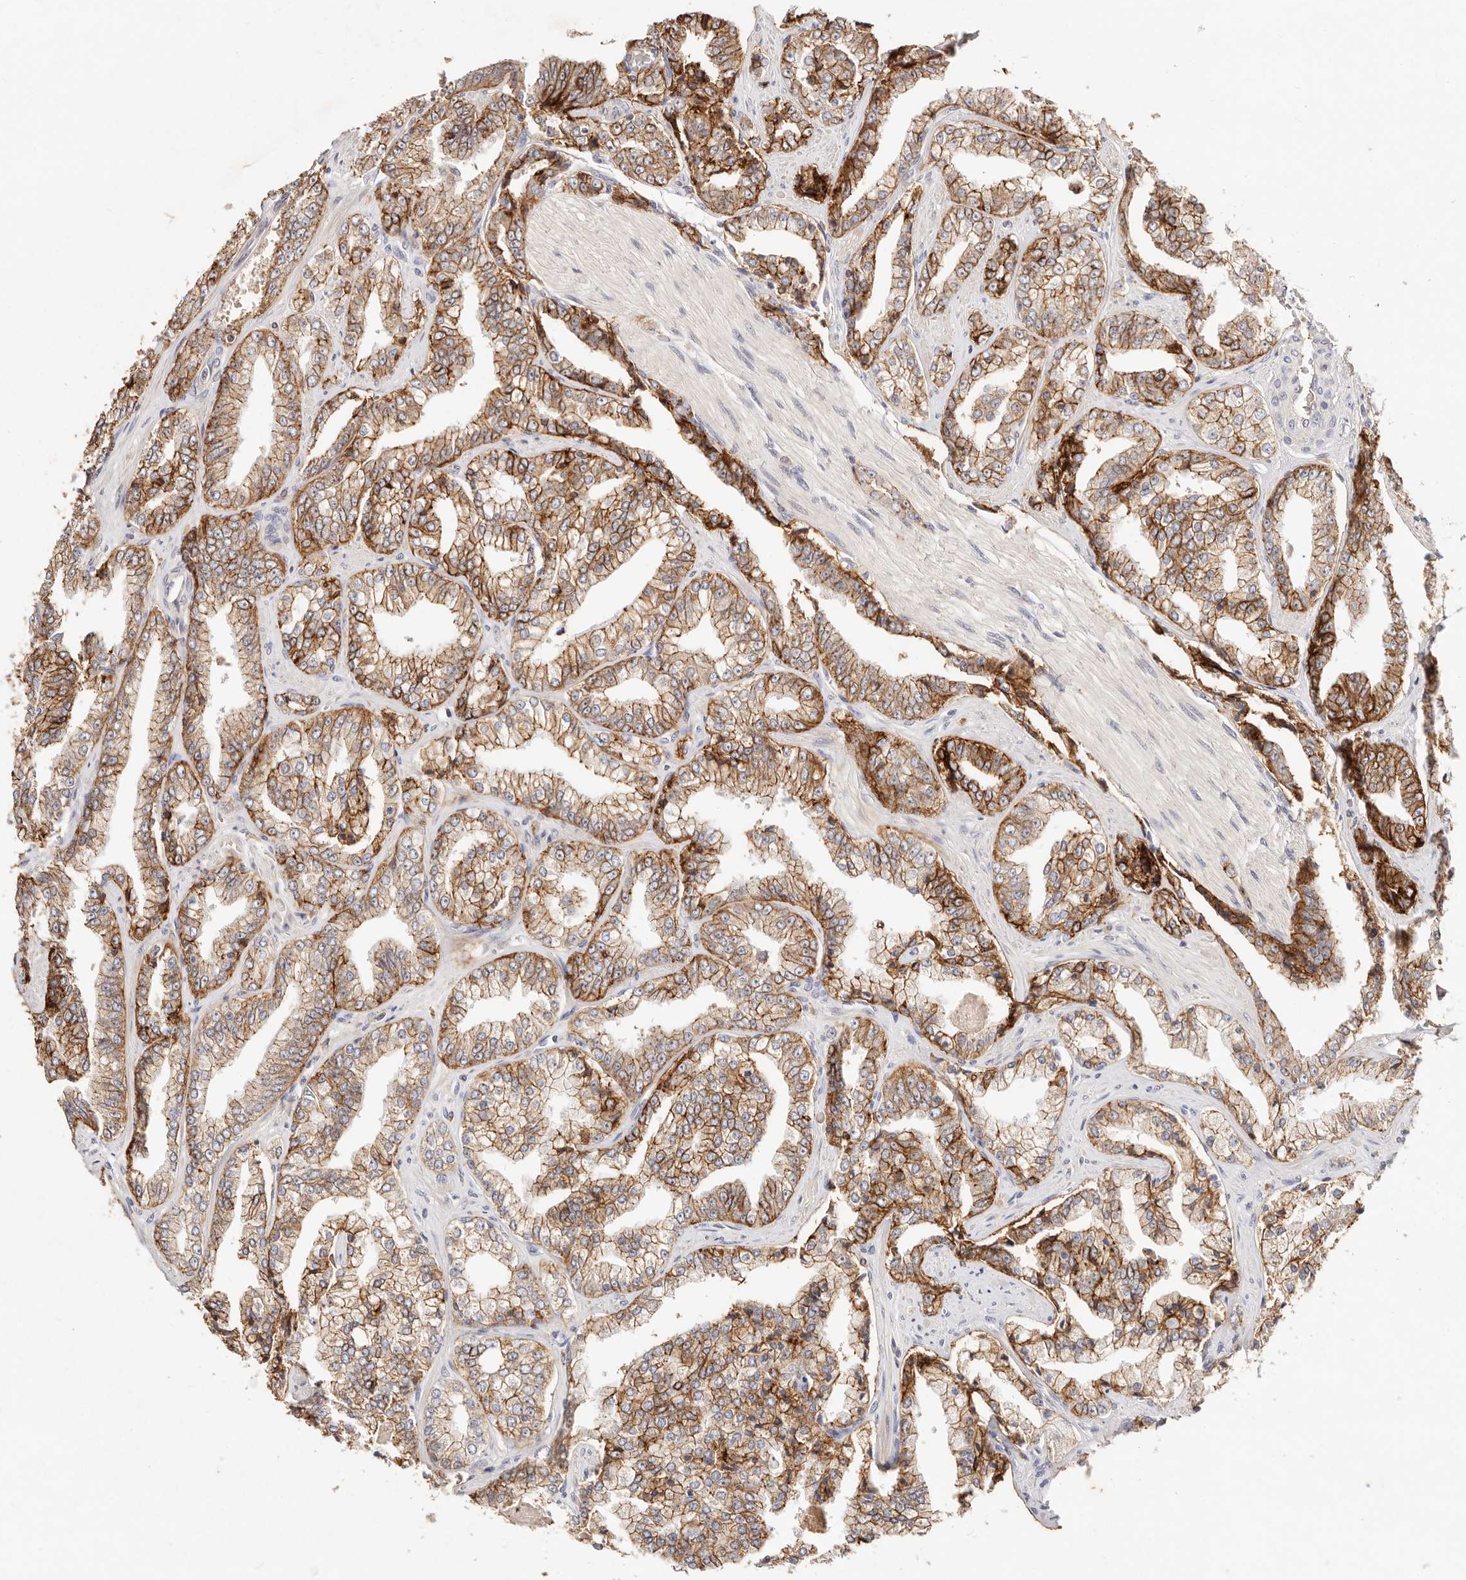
{"staining": {"intensity": "moderate", "quantity": ">75%", "location": "cytoplasmic/membranous"}, "tissue": "prostate cancer", "cell_type": "Tumor cells", "image_type": "cancer", "snomed": [{"axis": "morphology", "description": "Adenocarcinoma, High grade"}, {"axis": "topography", "description": "Prostate"}], "caption": "This micrograph shows IHC staining of prostate high-grade adenocarcinoma, with medium moderate cytoplasmic/membranous expression in approximately >75% of tumor cells.", "gene": "CXADR", "patient": {"sex": "male", "age": 71}}